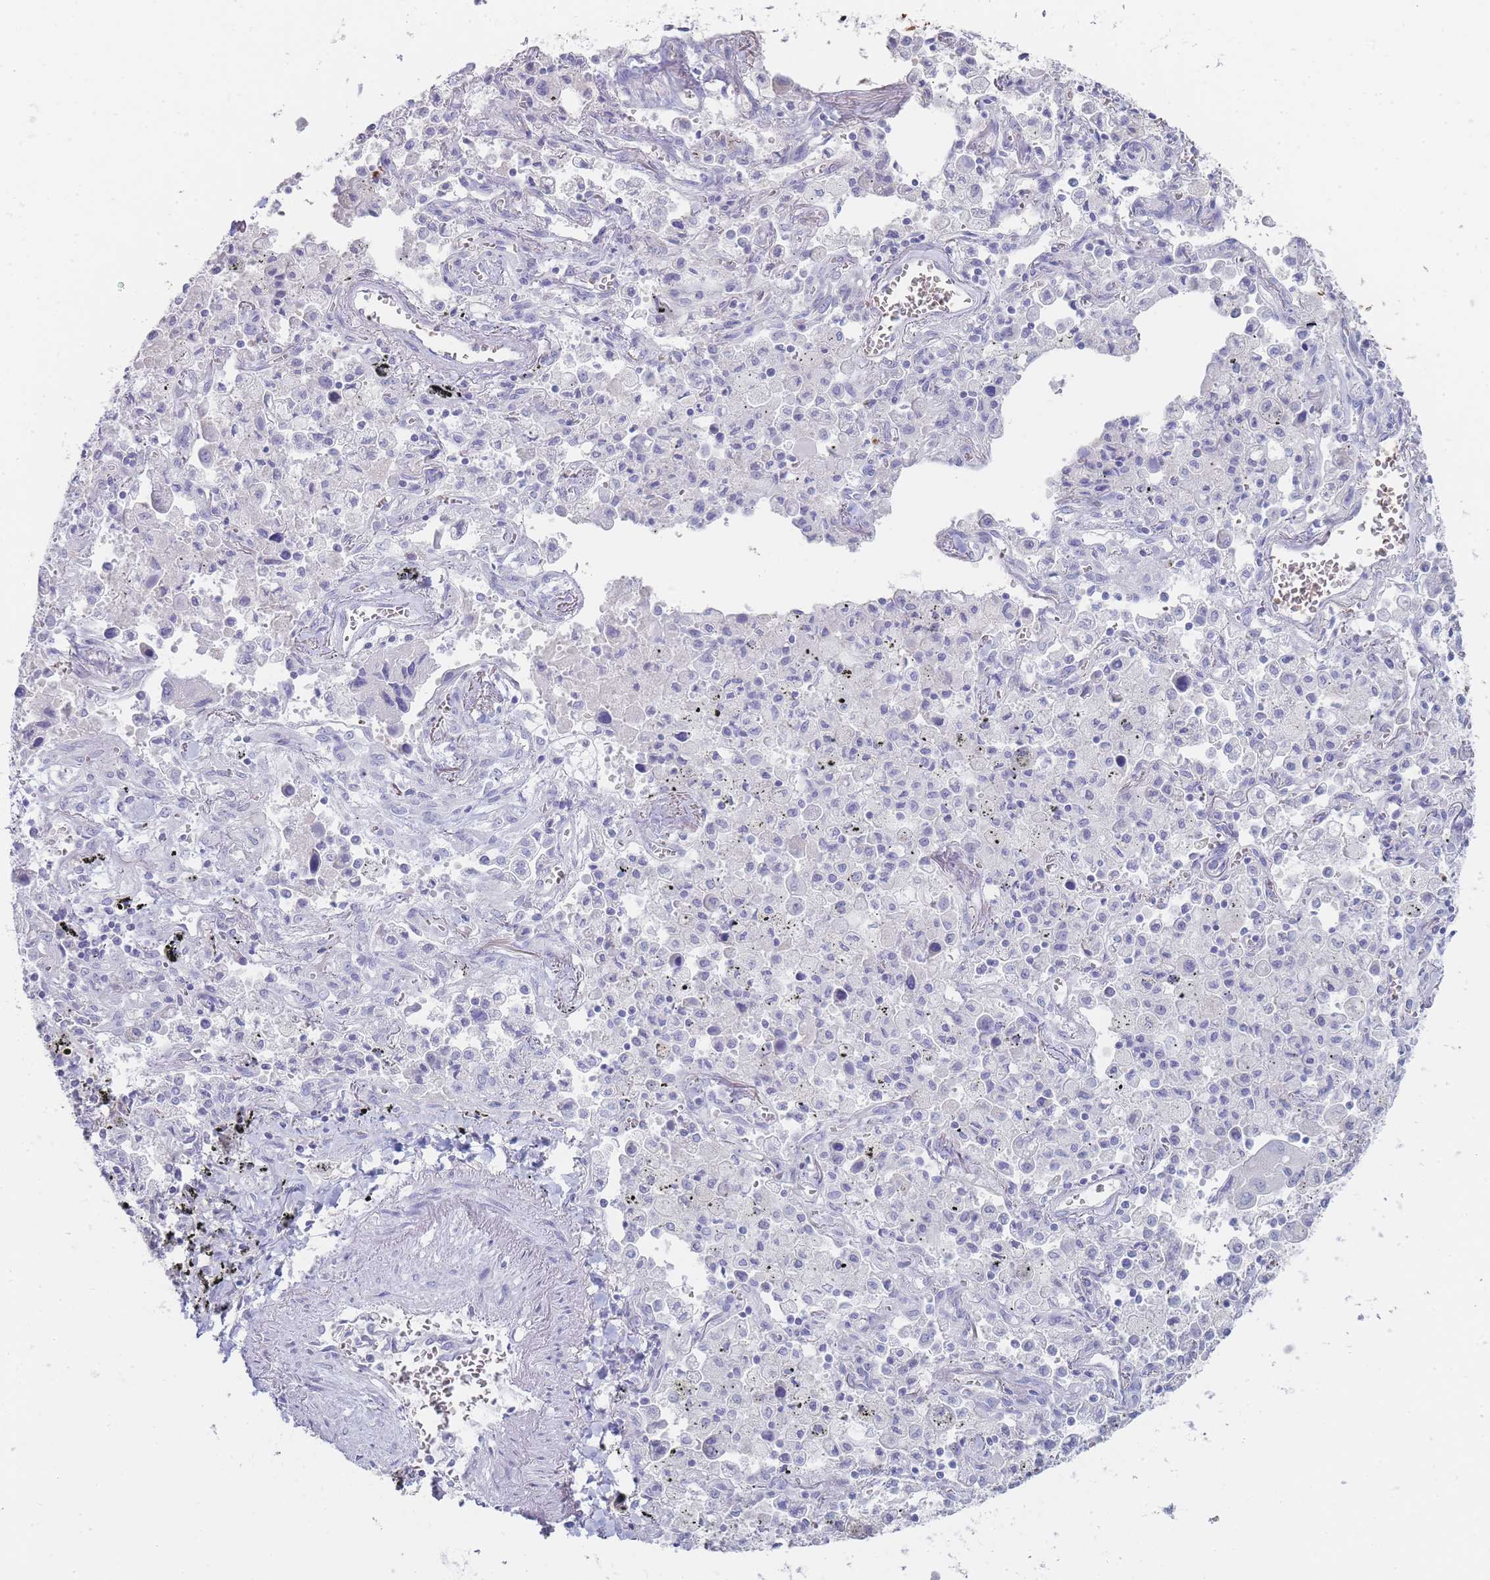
{"staining": {"intensity": "negative", "quantity": "none", "location": "none"}, "tissue": "lung cancer", "cell_type": "Tumor cells", "image_type": "cancer", "snomed": [{"axis": "morphology", "description": "Adenocarcinoma, NOS"}, {"axis": "topography", "description": "Lung"}], "caption": "IHC micrograph of human adenocarcinoma (lung) stained for a protein (brown), which exhibits no staining in tumor cells.", "gene": "HBG2", "patient": {"sex": "male", "age": 66}}